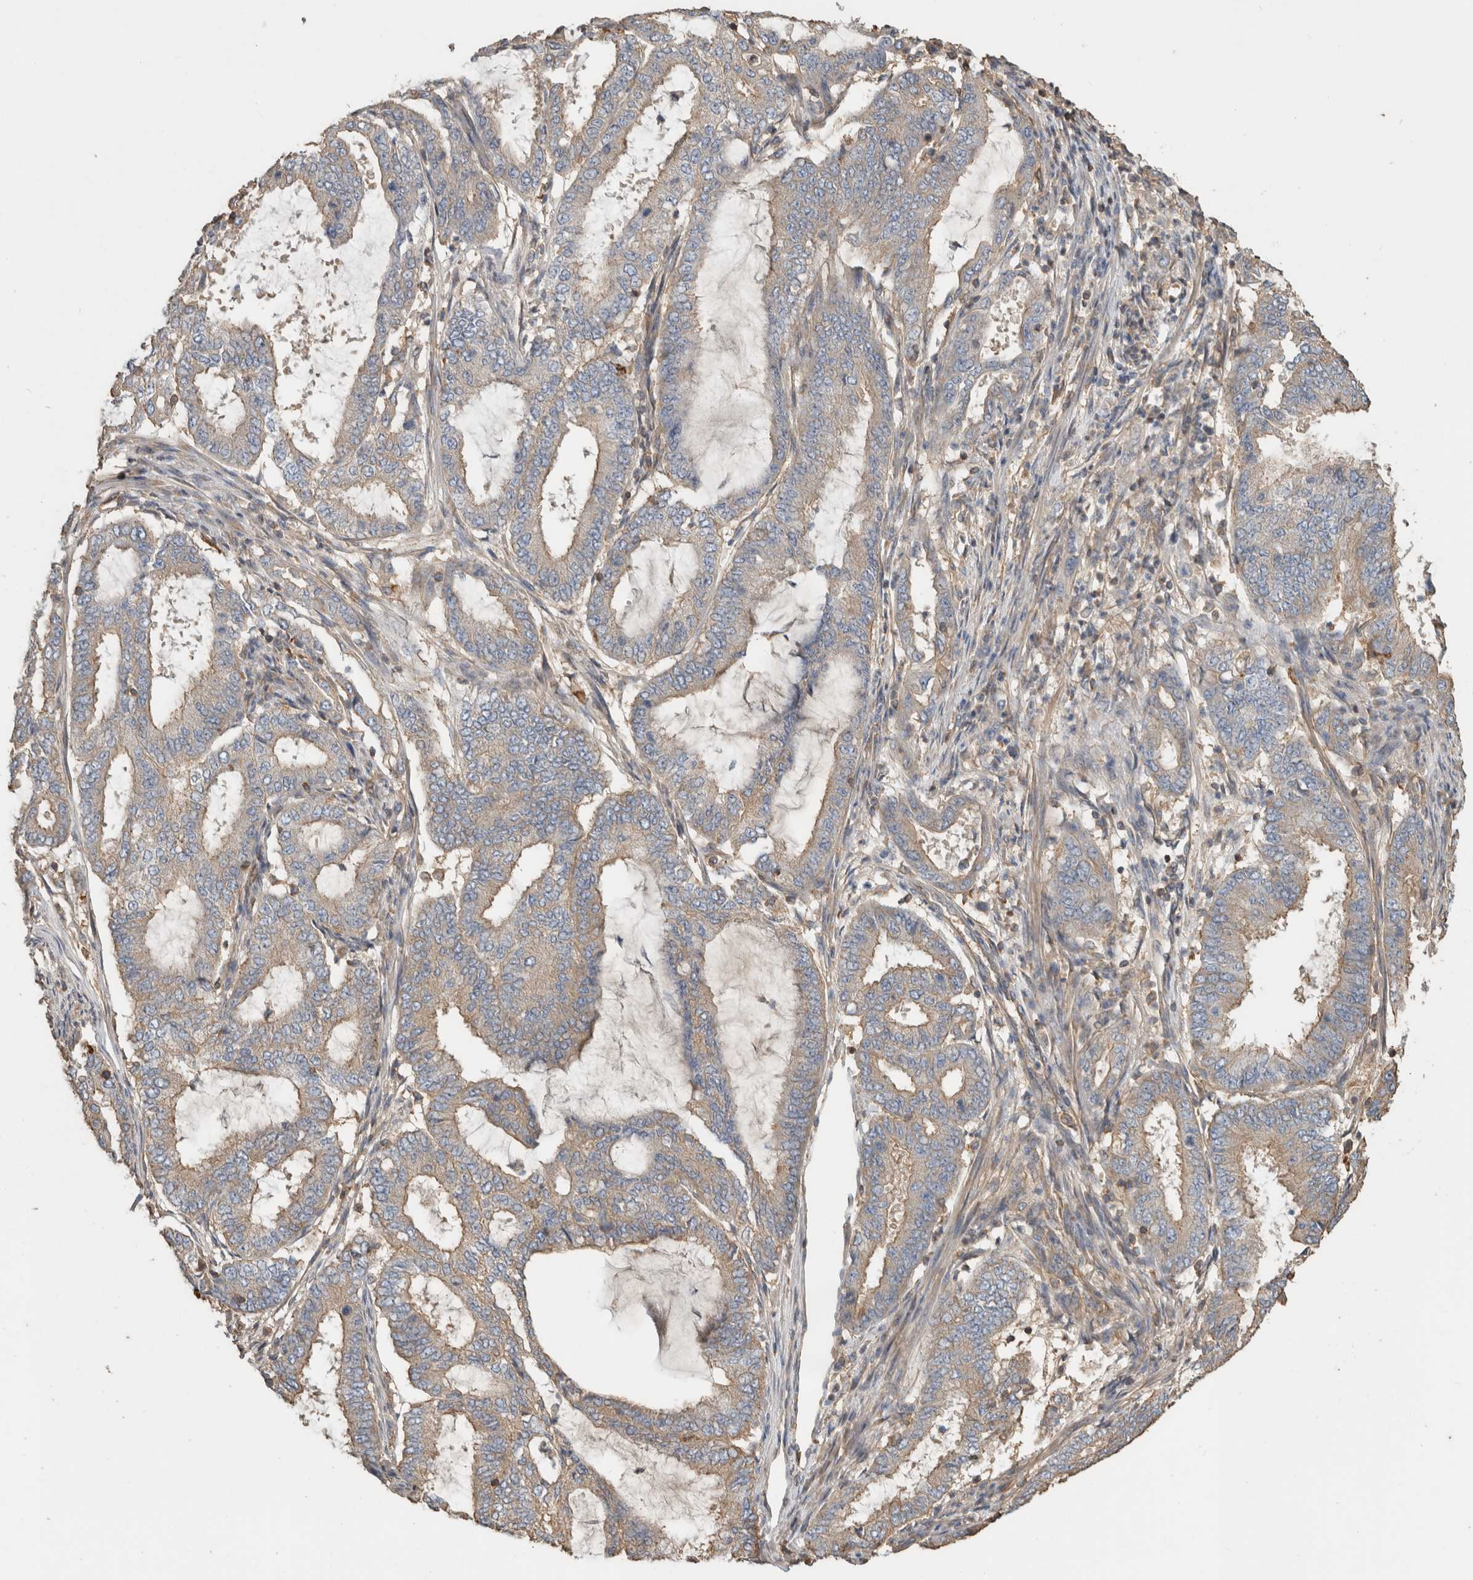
{"staining": {"intensity": "weak", "quantity": ">75%", "location": "cytoplasmic/membranous"}, "tissue": "endometrial cancer", "cell_type": "Tumor cells", "image_type": "cancer", "snomed": [{"axis": "morphology", "description": "Adenocarcinoma, NOS"}, {"axis": "topography", "description": "Endometrium"}], "caption": "There is low levels of weak cytoplasmic/membranous positivity in tumor cells of endometrial adenocarcinoma, as demonstrated by immunohistochemical staining (brown color).", "gene": "EIF4G3", "patient": {"sex": "female", "age": 51}}